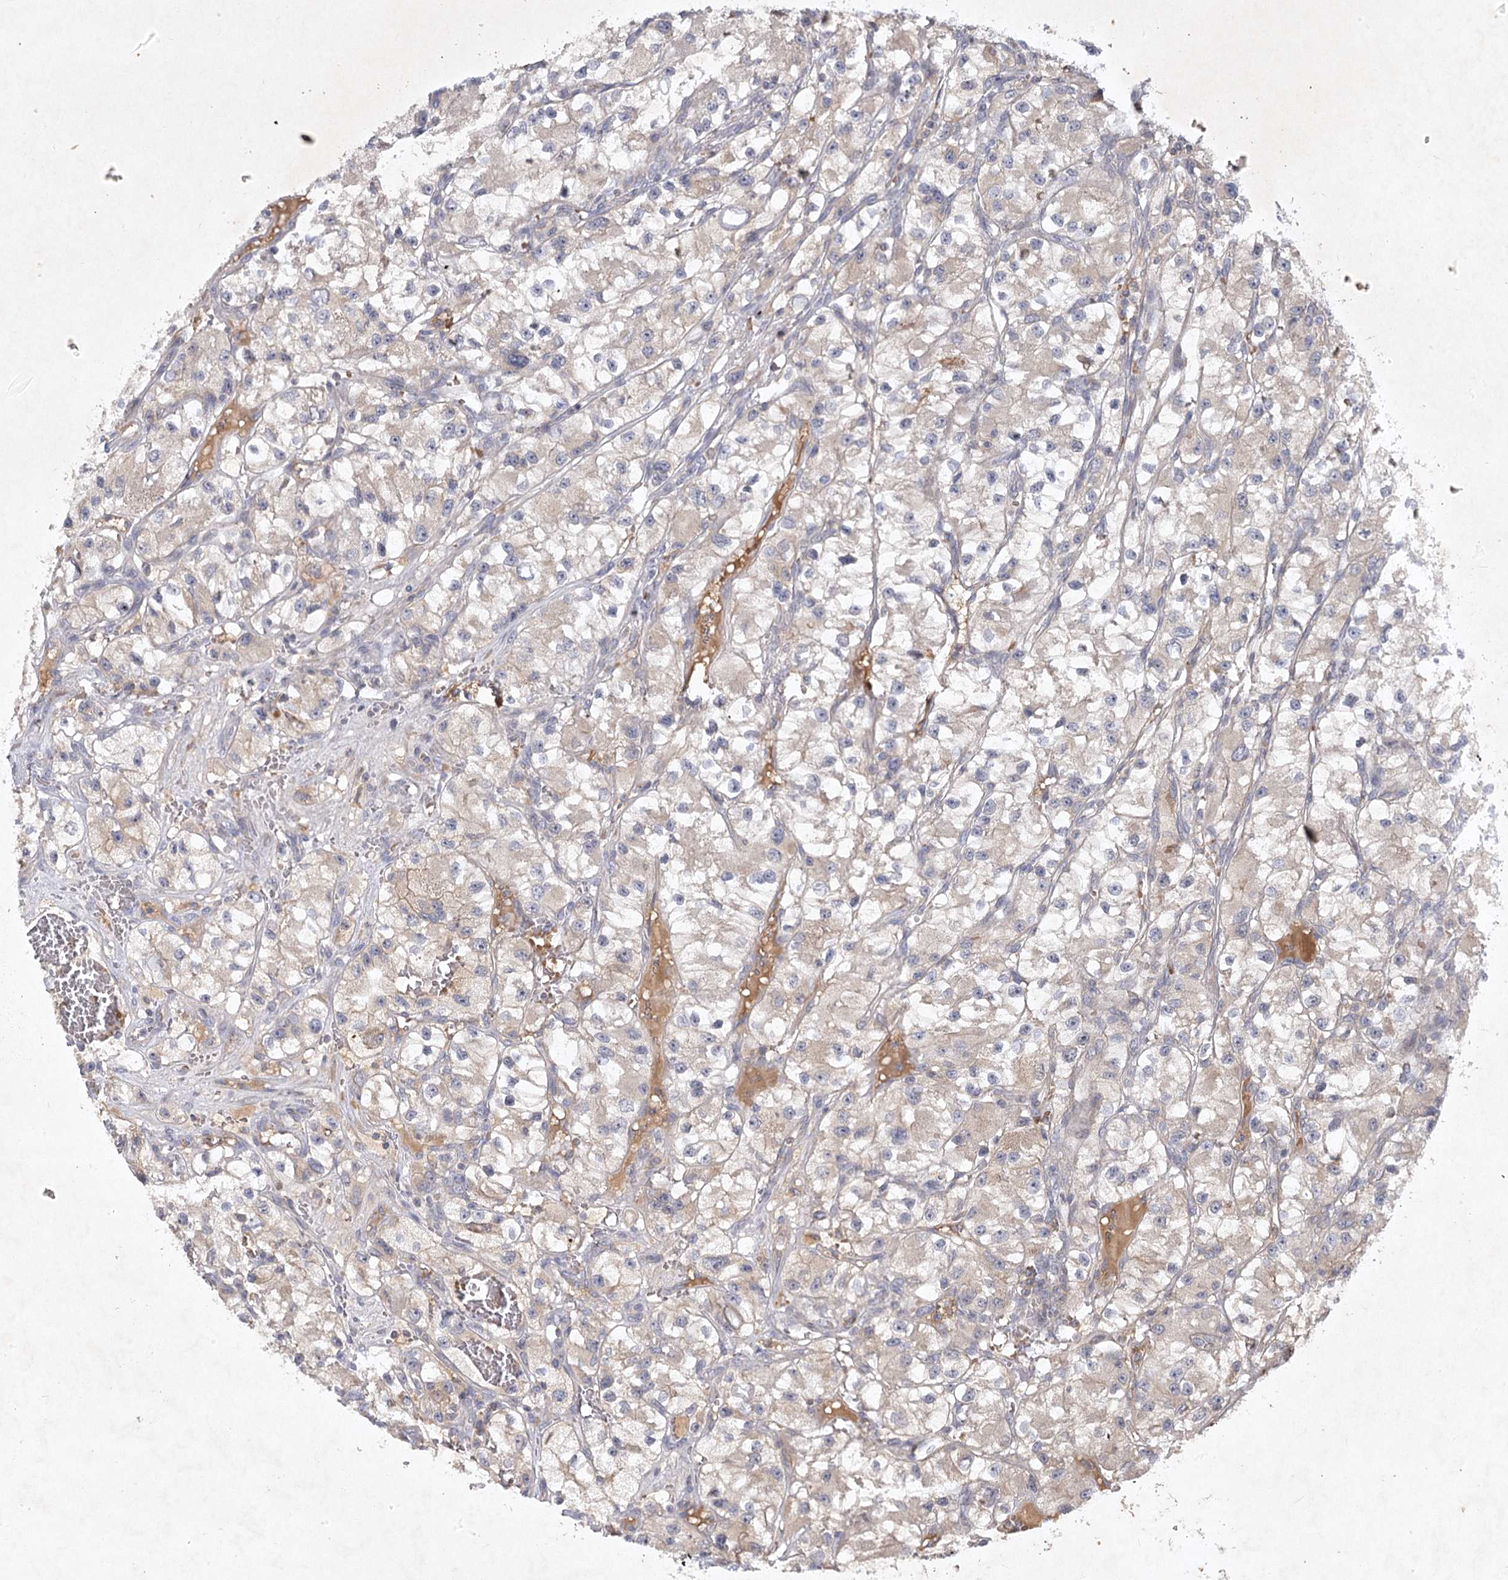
{"staining": {"intensity": "weak", "quantity": "<25%", "location": "cytoplasmic/membranous"}, "tissue": "renal cancer", "cell_type": "Tumor cells", "image_type": "cancer", "snomed": [{"axis": "morphology", "description": "Adenocarcinoma, NOS"}, {"axis": "topography", "description": "Kidney"}], "caption": "Adenocarcinoma (renal) was stained to show a protein in brown. There is no significant positivity in tumor cells. Nuclei are stained in blue.", "gene": "PYROXD2", "patient": {"sex": "female", "age": 57}}